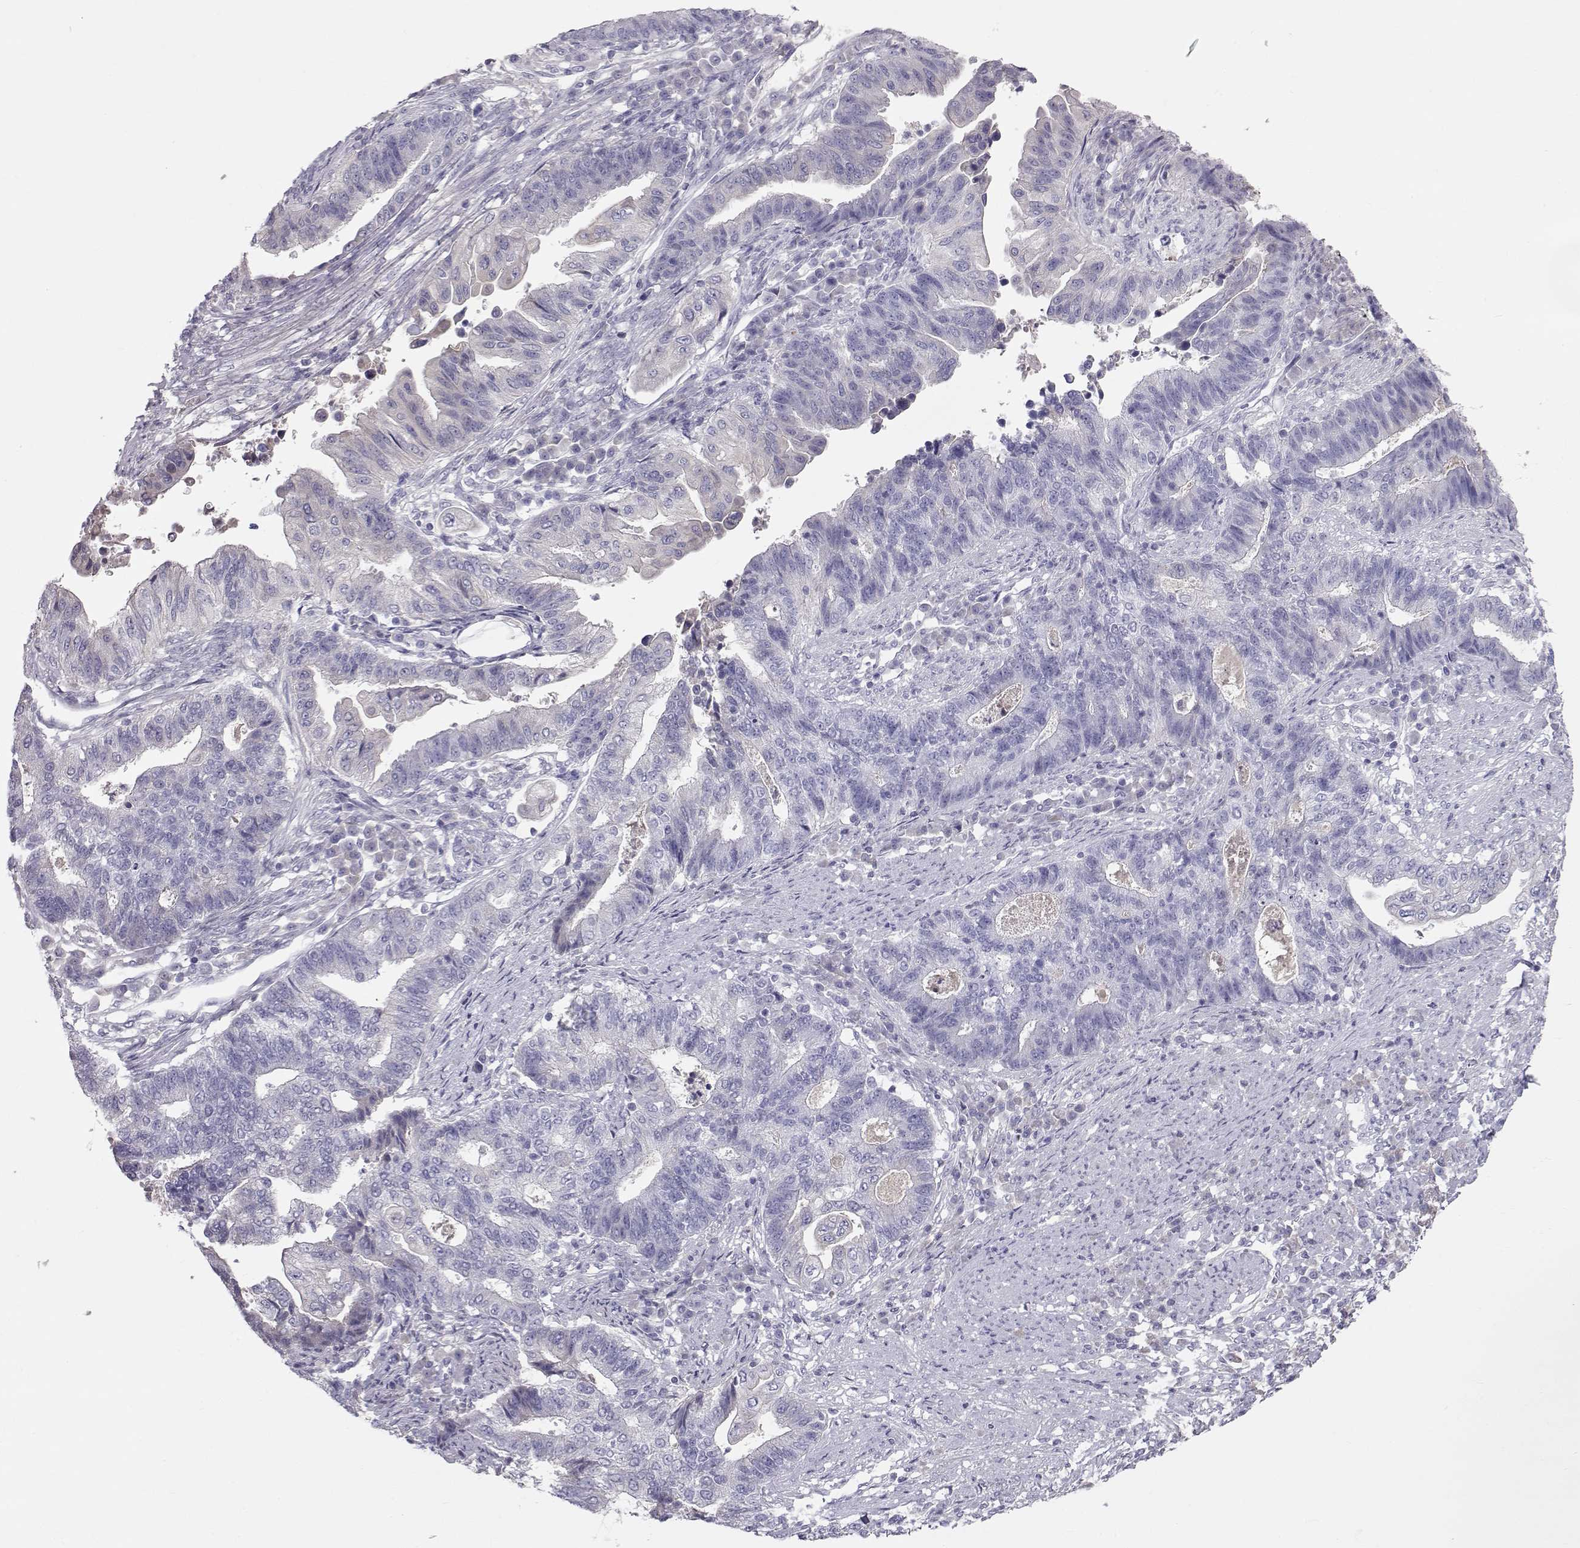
{"staining": {"intensity": "negative", "quantity": "none", "location": "none"}, "tissue": "endometrial cancer", "cell_type": "Tumor cells", "image_type": "cancer", "snomed": [{"axis": "morphology", "description": "Adenocarcinoma, NOS"}, {"axis": "topography", "description": "Uterus"}, {"axis": "topography", "description": "Endometrium"}], "caption": "DAB immunohistochemical staining of adenocarcinoma (endometrial) shows no significant staining in tumor cells.", "gene": "GPR26", "patient": {"sex": "female", "age": 54}}